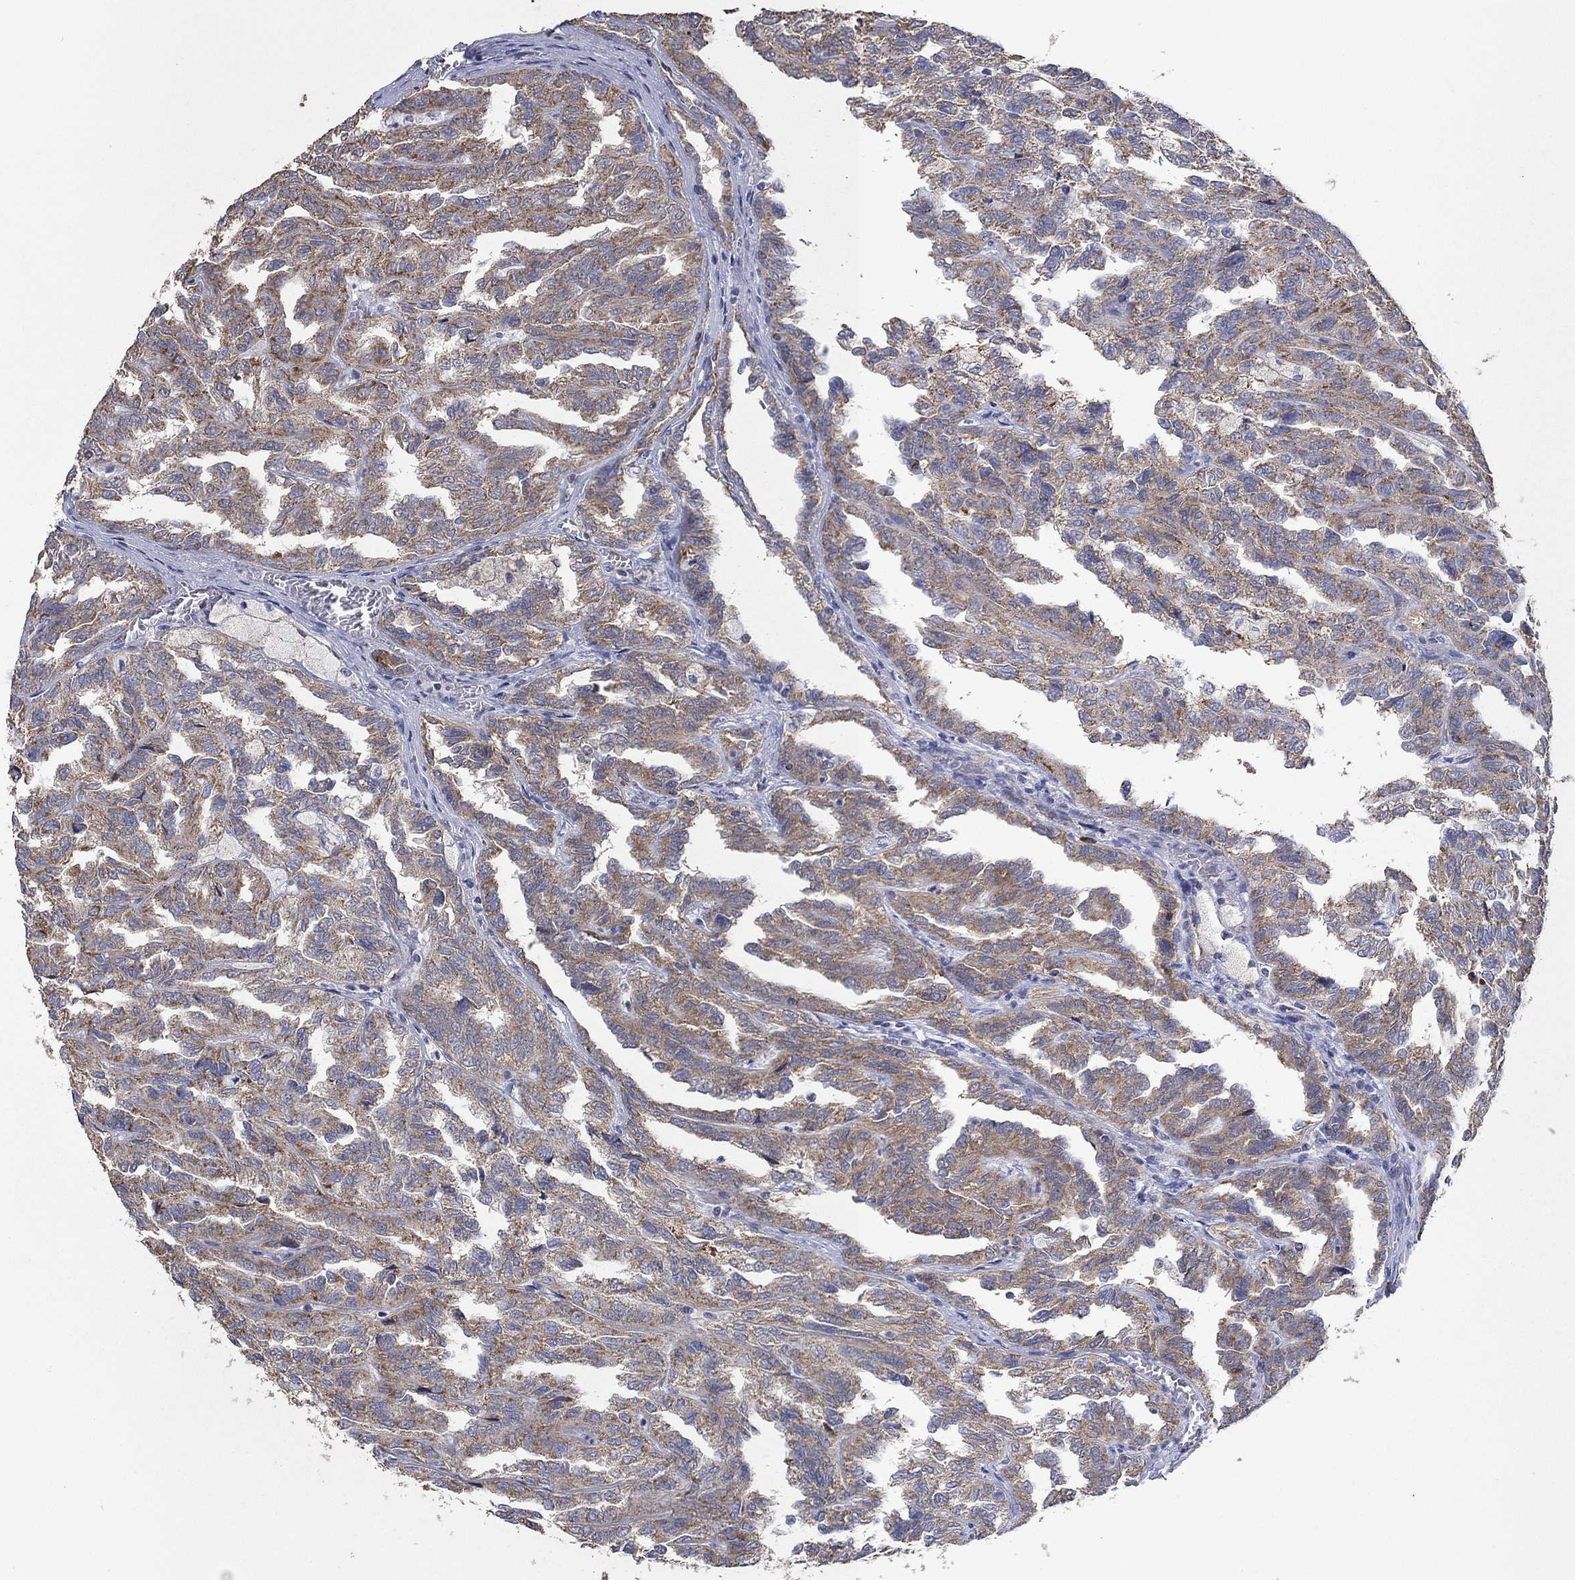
{"staining": {"intensity": "moderate", "quantity": ">75%", "location": "cytoplasmic/membranous"}, "tissue": "renal cancer", "cell_type": "Tumor cells", "image_type": "cancer", "snomed": [{"axis": "morphology", "description": "Adenocarcinoma, NOS"}, {"axis": "topography", "description": "Kidney"}], "caption": "Tumor cells exhibit medium levels of moderate cytoplasmic/membranous expression in about >75% of cells in renal cancer (adenocarcinoma). The staining is performed using DAB (3,3'-diaminobenzidine) brown chromogen to label protein expression. The nuclei are counter-stained blue using hematoxylin.", "gene": "HID1", "patient": {"sex": "male", "age": 79}}